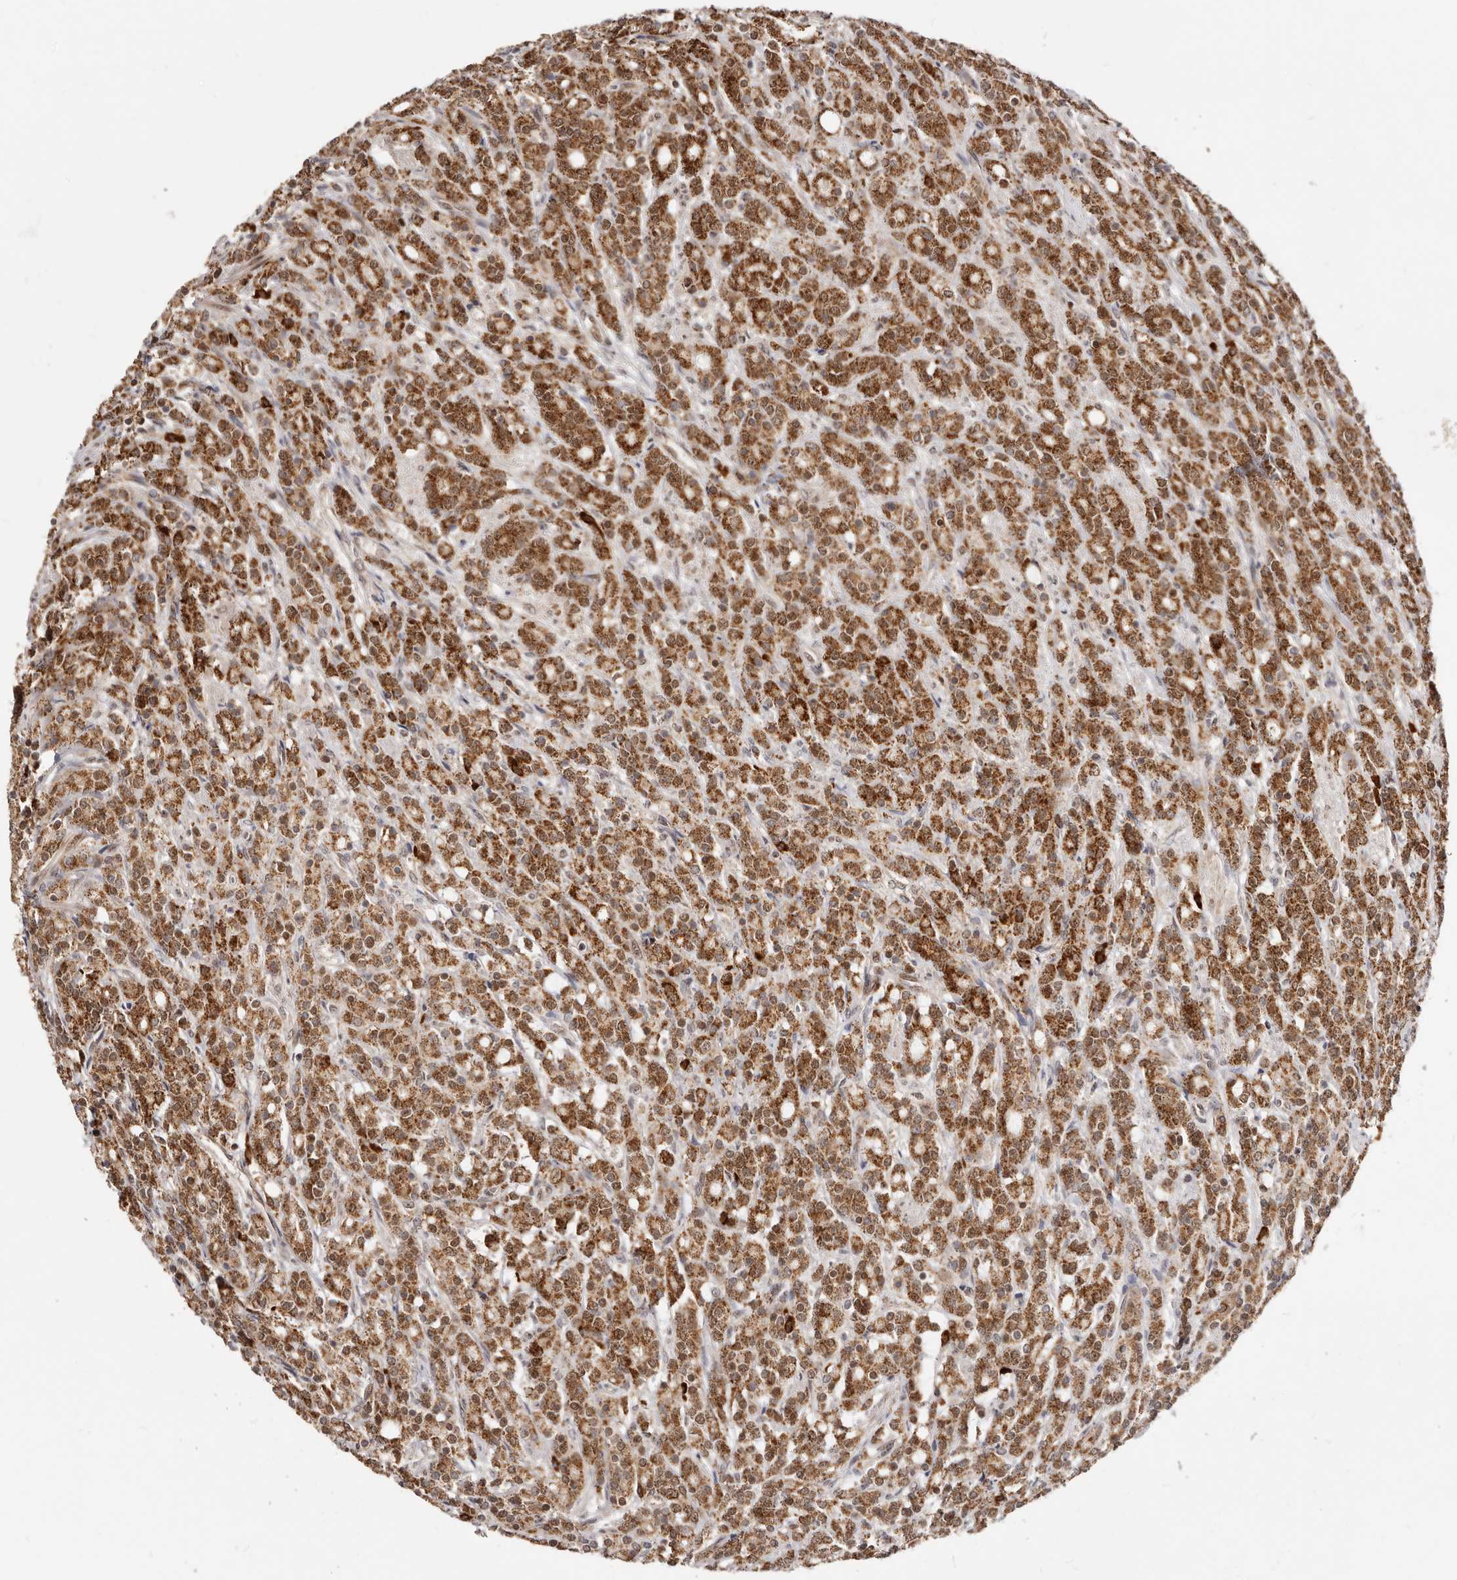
{"staining": {"intensity": "strong", "quantity": ">75%", "location": "cytoplasmic/membranous,nuclear"}, "tissue": "prostate cancer", "cell_type": "Tumor cells", "image_type": "cancer", "snomed": [{"axis": "morphology", "description": "Adenocarcinoma, High grade"}, {"axis": "topography", "description": "Prostate"}], "caption": "Immunohistochemical staining of human prostate cancer (high-grade adenocarcinoma) displays high levels of strong cytoplasmic/membranous and nuclear protein staining in approximately >75% of tumor cells. The protein of interest is shown in brown color, while the nuclei are stained blue.", "gene": "SEC14L1", "patient": {"sex": "male", "age": 62}}